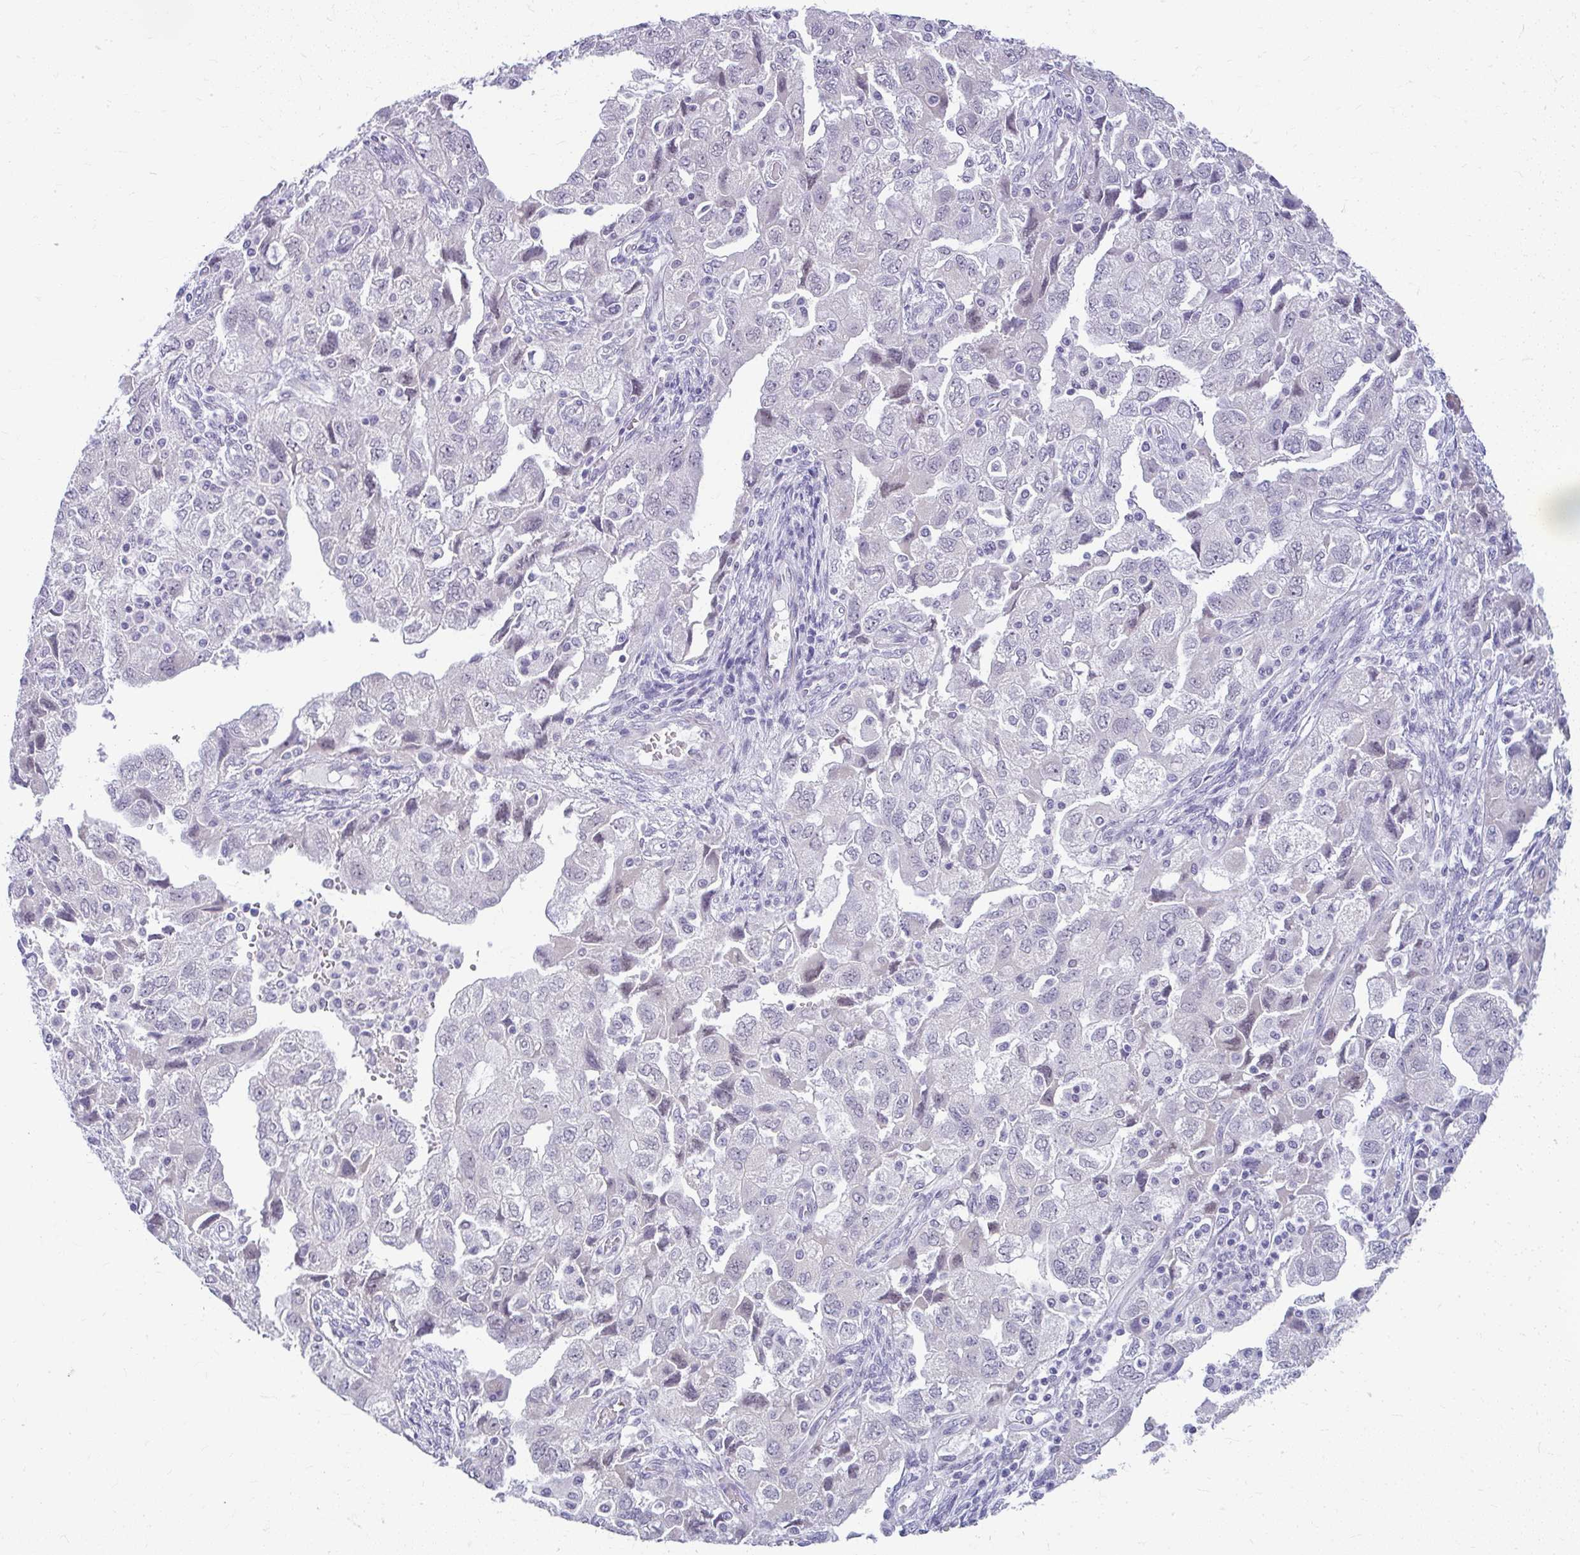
{"staining": {"intensity": "negative", "quantity": "none", "location": "none"}, "tissue": "ovarian cancer", "cell_type": "Tumor cells", "image_type": "cancer", "snomed": [{"axis": "morphology", "description": "Carcinoma, NOS"}, {"axis": "morphology", "description": "Cystadenocarcinoma, serous, NOS"}, {"axis": "topography", "description": "Ovary"}], "caption": "There is no significant positivity in tumor cells of ovarian cancer.", "gene": "TEX33", "patient": {"sex": "female", "age": 69}}